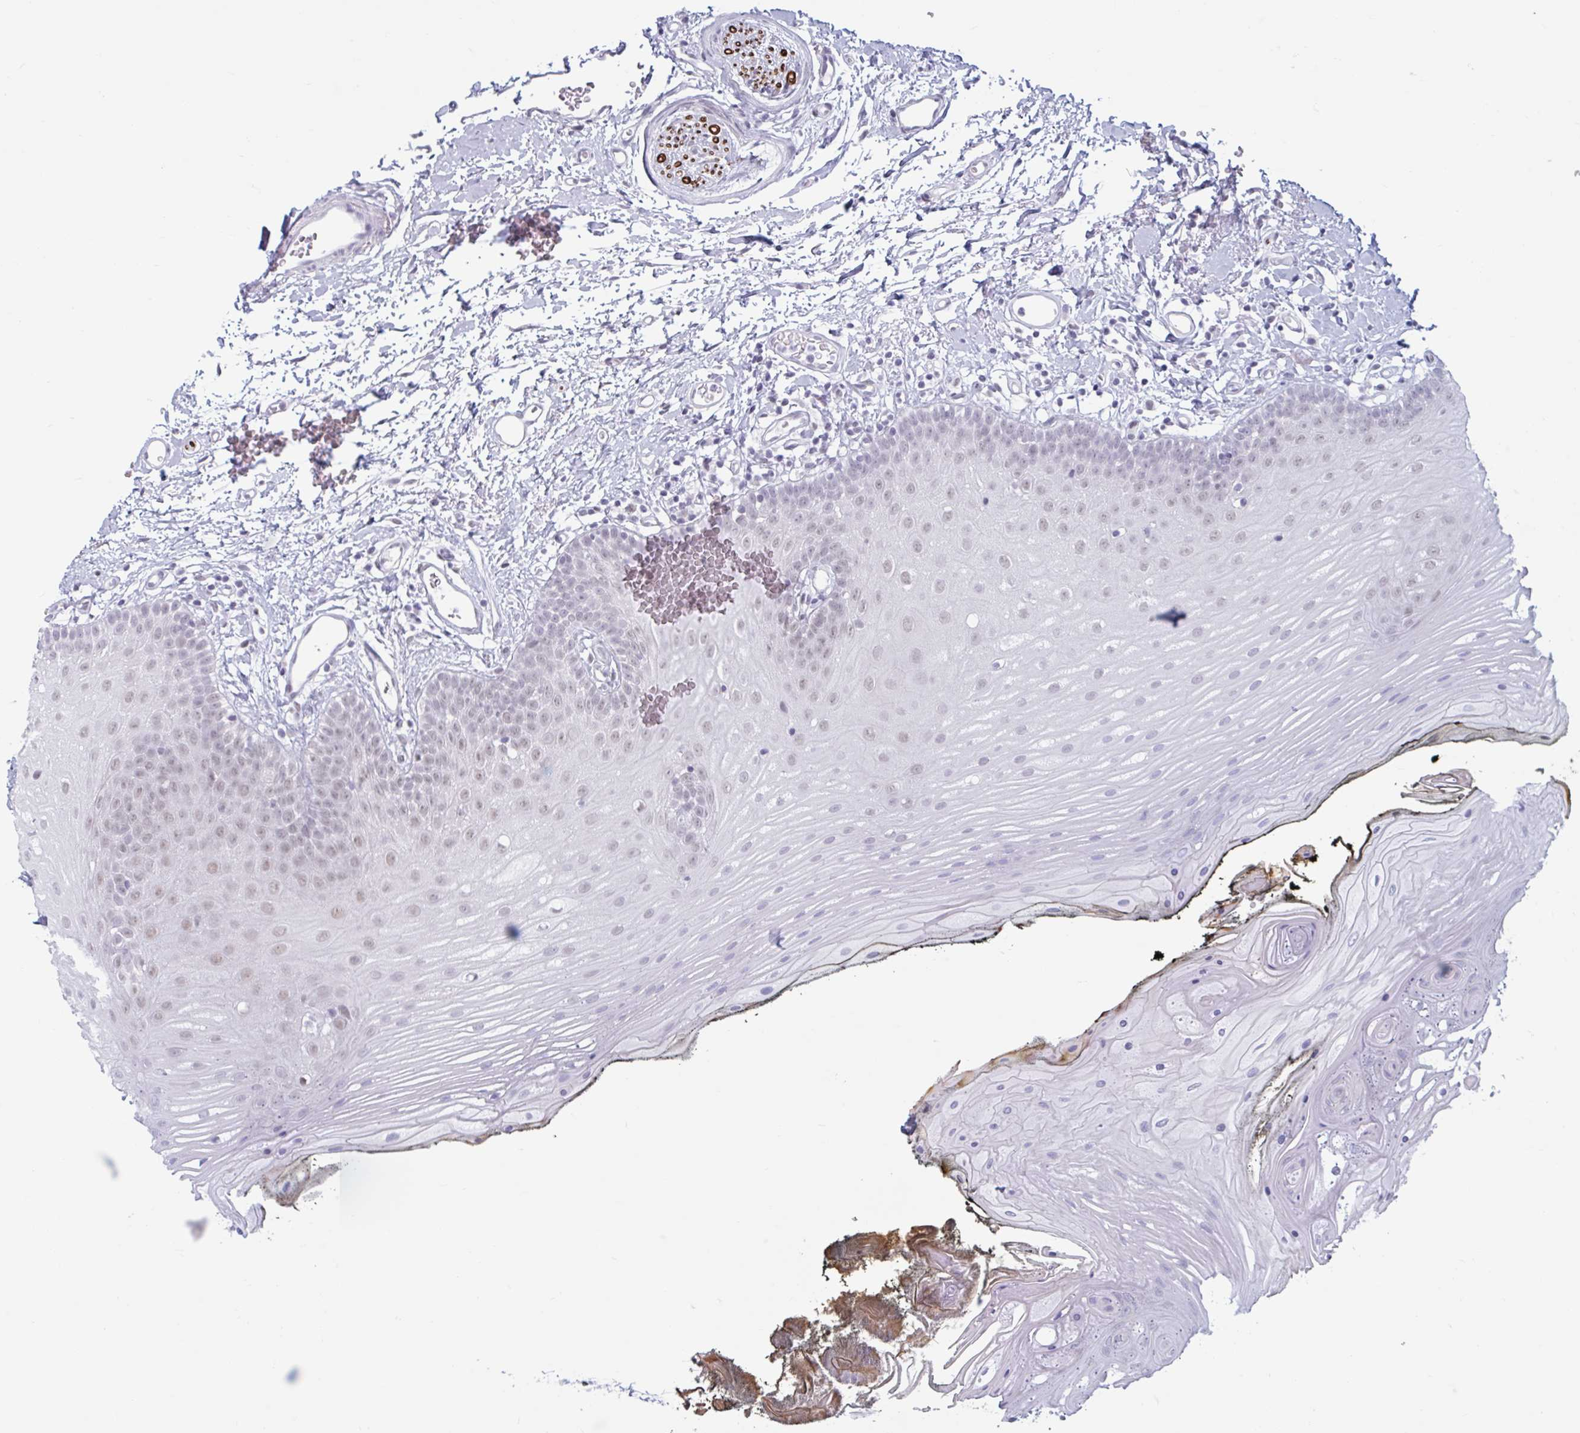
{"staining": {"intensity": "weak", "quantity": "<25%", "location": "nuclear"}, "tissue": "oral mucosa", "cell_type": "Squamous epithelial cells", "image_type": "normal", "snomed": [{"axis": "morphology", "description": "Normal tissue, NOS"}, {"axis": "morphology", "description": "Squamous cell carcinoma, NOS"}, {"axis": "topography", "description": "Oral tissue"}, {"axis": "topography", "description": "Head-Neck"}], "caption": "Squamous epithelial cells show no significant protein expression in normal oral mucosa.", "gene": "MSMB", "patient": {"sex": "female", "age": 81}}